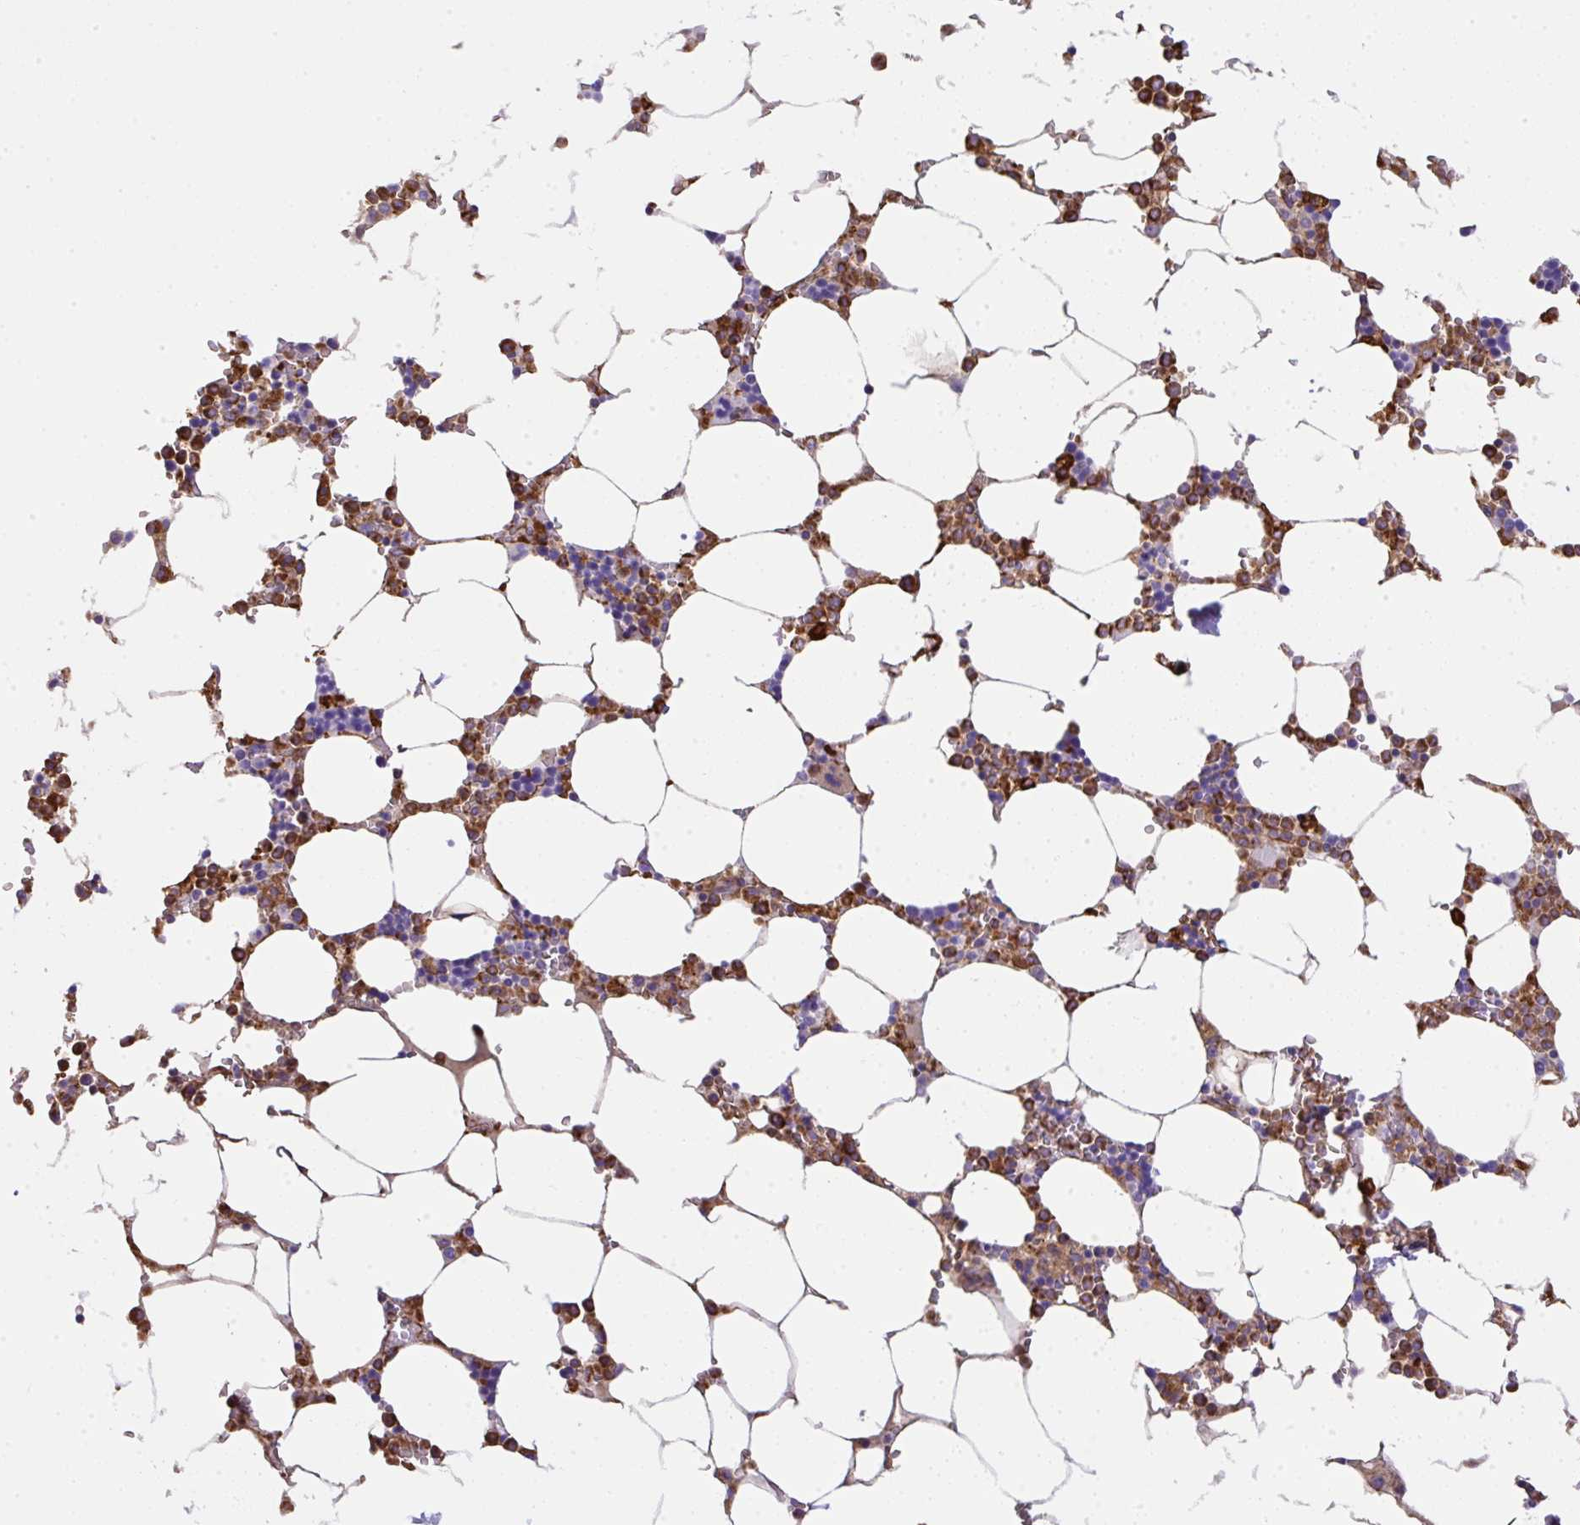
{"staining": {"intensity": "strong", "quantity": "25%-75%", "location": "cytoplasmic/membranous"}, "tissue": "bone marrow", "cell_type": "Hematopoietic cells", "image_type": "normal", "snomed": [{"axis": "morphology", "description": "Normal tissue, NOS"}, {"axis": "topography", "description": "Bone marrow"}], "caption": "Immunohistochemistry (IHC) (DAB) staining of unremarkable bone marrow shows strong cytoplasmic/membranous protein staining in about 25%-75% of hematopoietic cells.", "gene": "MAGEB5", "patient": {"sex": "male", "age": 64}}